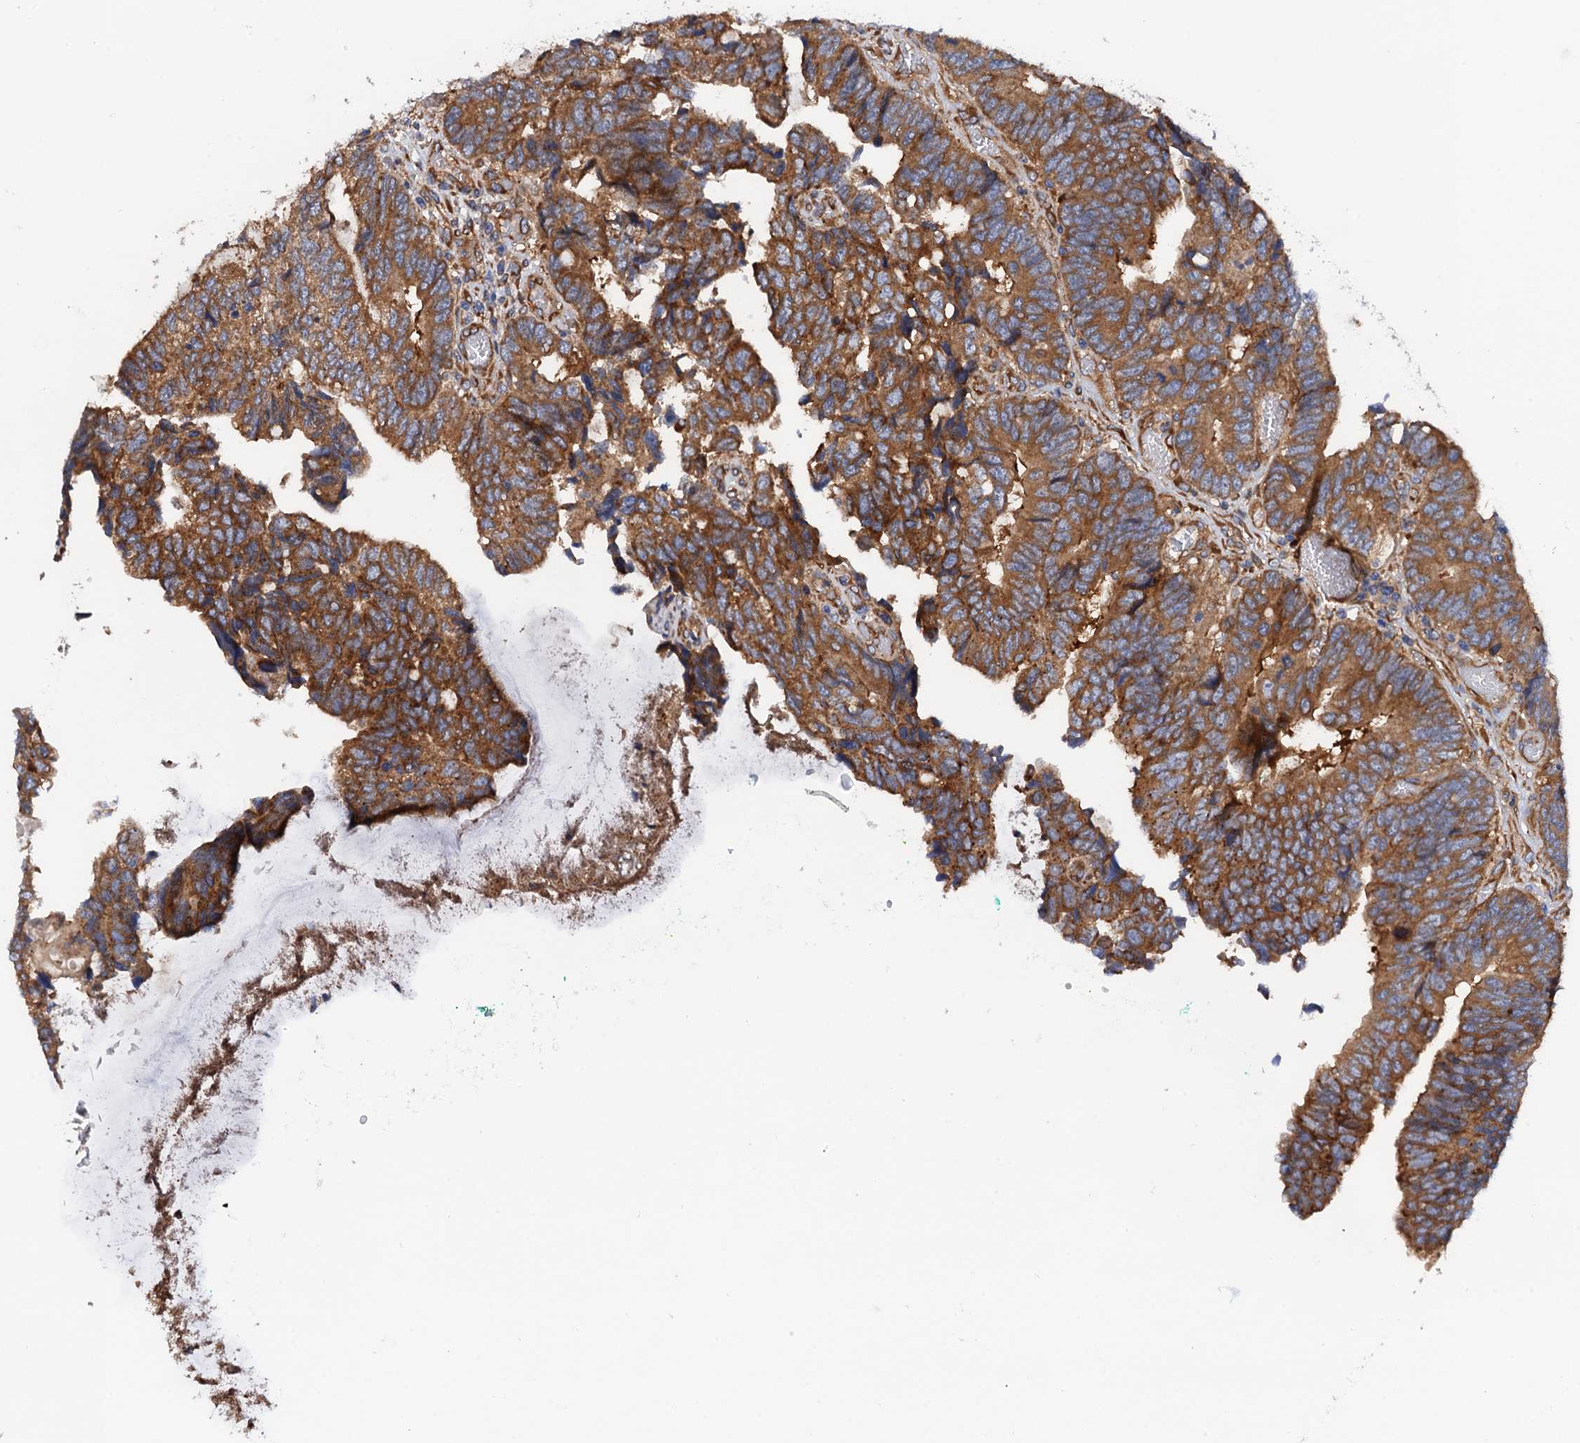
{"staining": {"intensity": "strong", "quantity": ">75%", "location": "cytoplasmic/membranous"}, "tissue": "colorectal cancer", "cell_type": "Tumor cells", "image_type": "cancer", "snomed": [{"axis": "morphology", "description": "Adenocarcinoma, NOS"}, {"axis": "topography", "description": "Colon"}], "caption": "IHC (DAB) staining of adenocarcinoma (colorectal) shows strong cytoplasmic/membranous protein positivity in about >75% of tumor cells.", "gene": "MRPL48", "patient": {"sex": "female", "age": 67}}